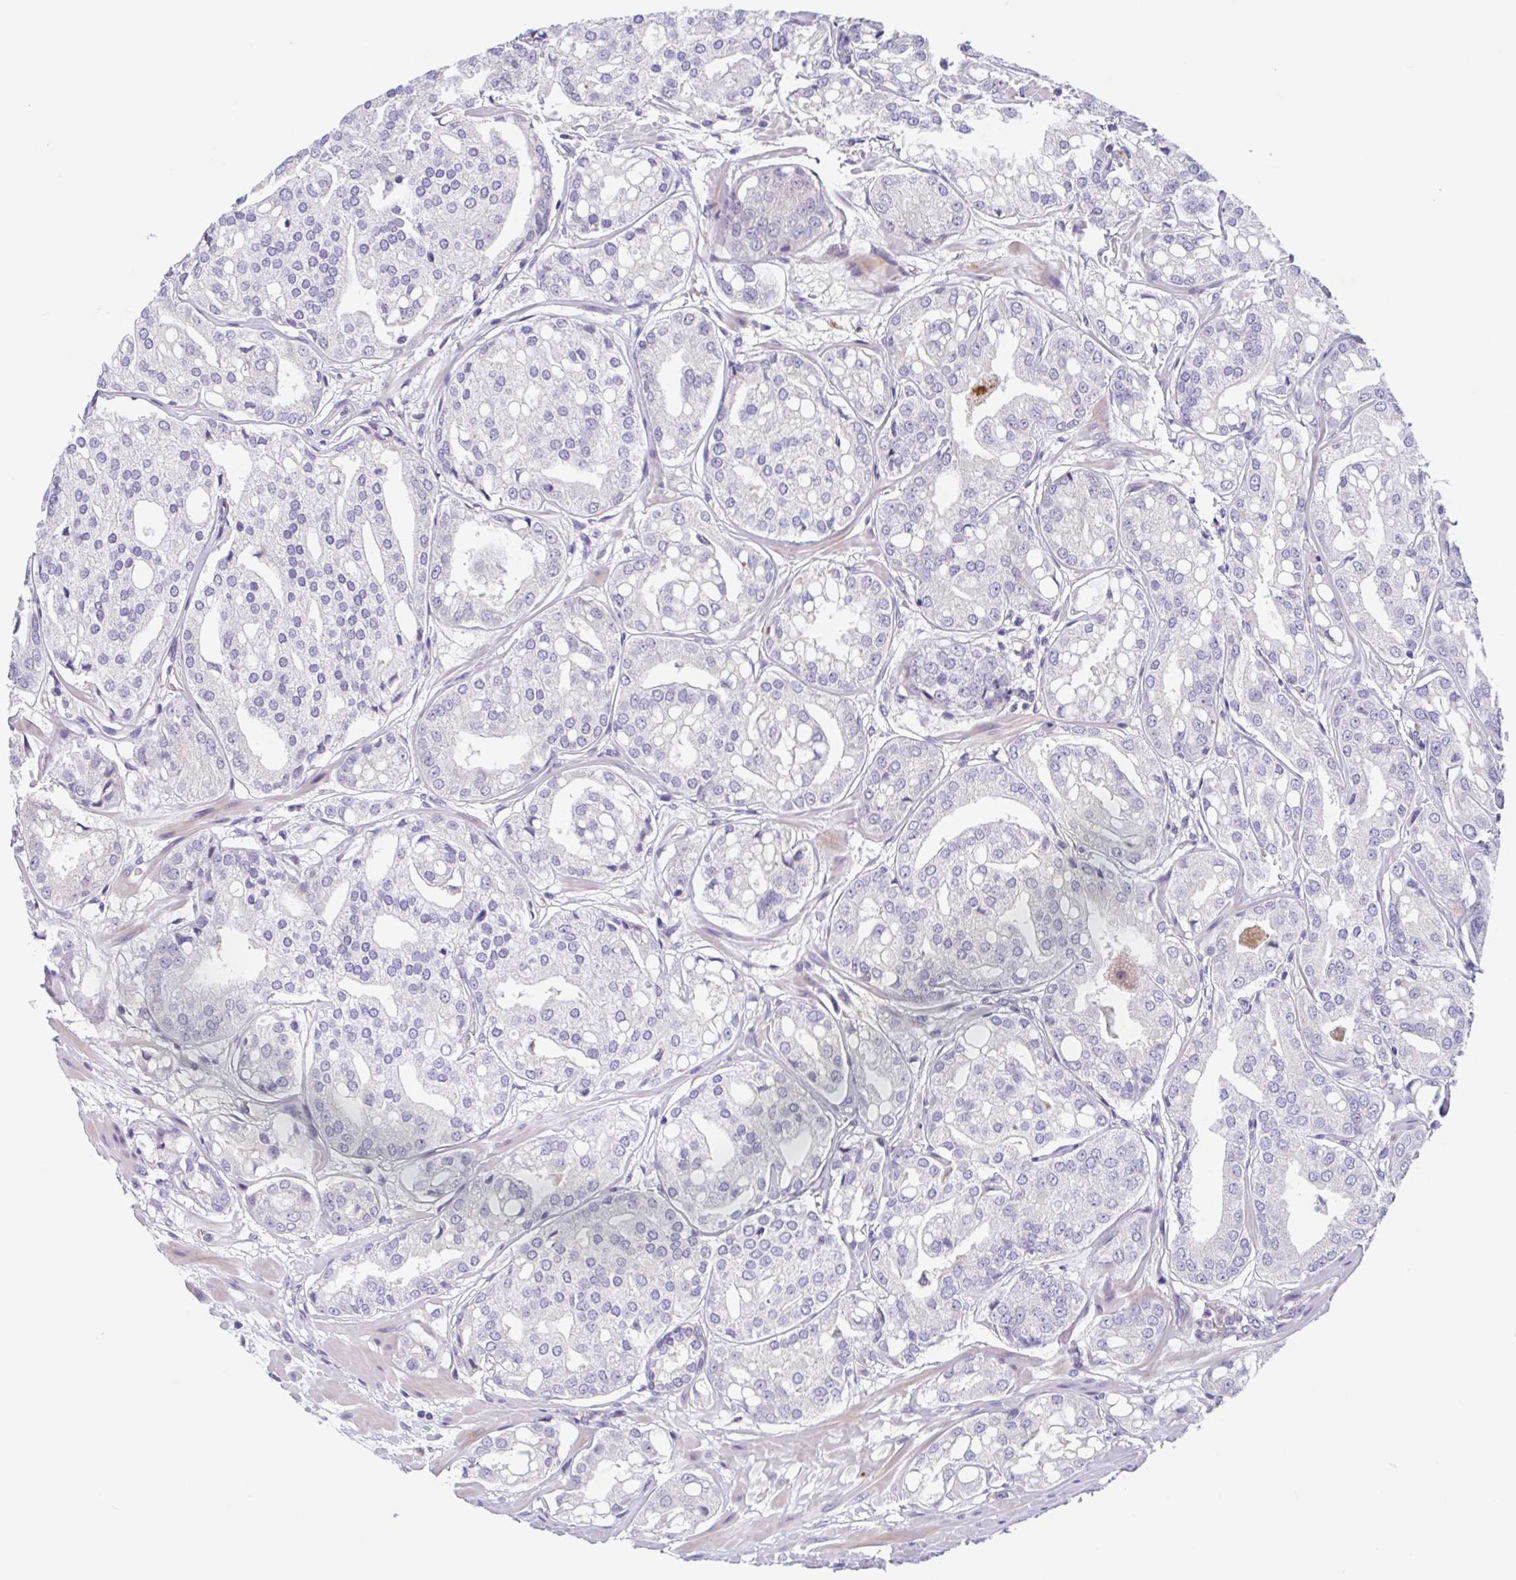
{"staining": {"intensity": "negative", "quantity": "none", "location": "none"}, "tissue": "renal cancer", "cell_type": "Tumor cells", "image_type": "cancer", "snomed": [{"axis": "morphology", "description": "Adenocarcinoma, NOS"}, {"axis": "topography", "description": "Urinary bladder"}], "caption": "Immunohistochemical staining of renal cancer exhibits no significant staining in tumor cells.", "gene": "TMEM86A", "patient": {"sex": "male", "age": 61}}